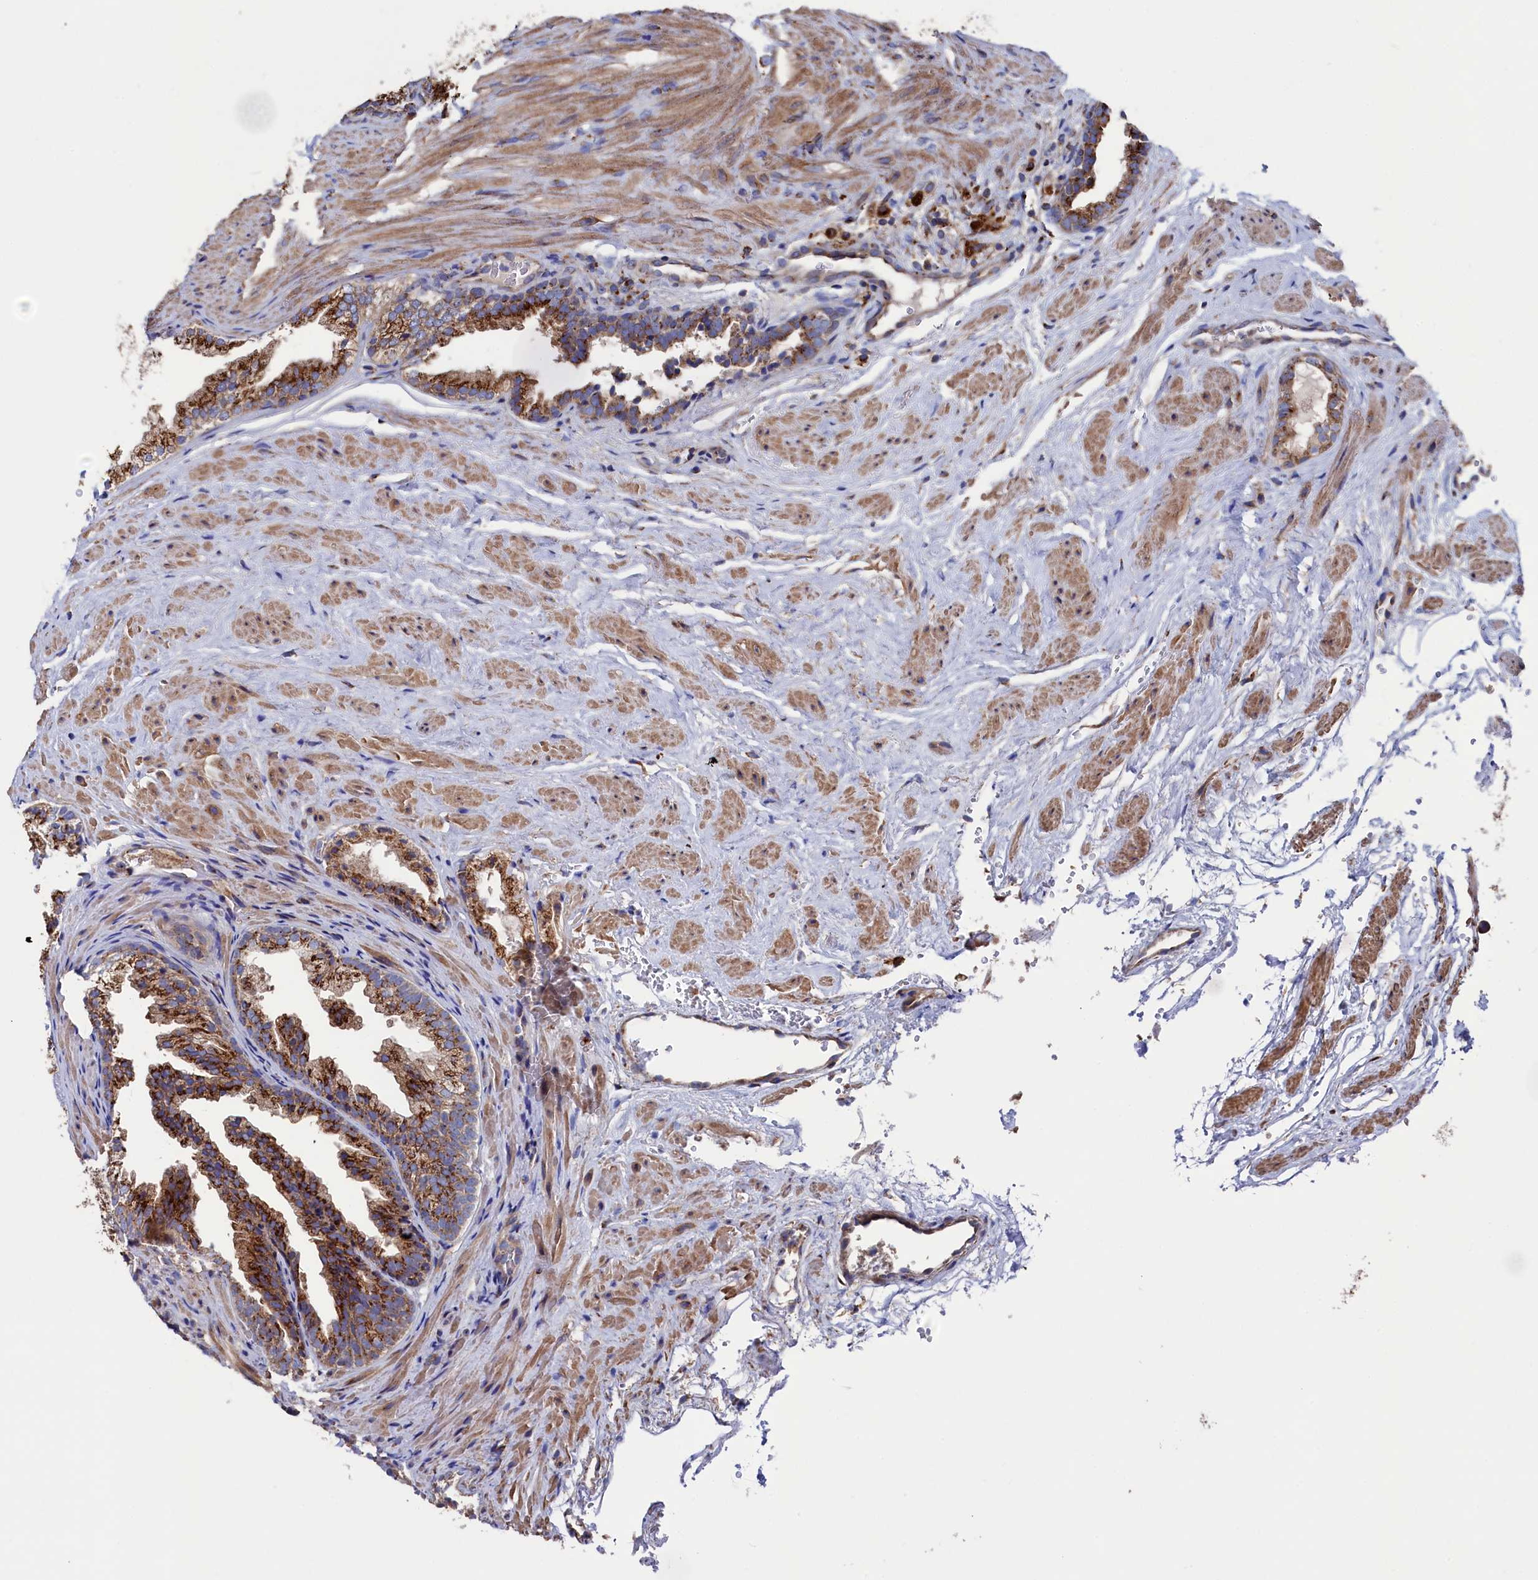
{"staining": {"intensity": "strong", "quantity": ">75%", "location": "cytoplasmic/membranous"}, "tissue": "prostate", "cell_type": "Glandular cells", "image_type": "normal", "snomed": [{"axis": "morphology", "description": "Normal tissue, NOS"}, {"axis": "topography", "description": "Prostate"}], "caption": "DAB immunohistochemical staining of normal human prostate reveals strong cytoplasmic/membranous protein expression in about >75% of glandular cells. (Stains: DAB (3,3'-diaminobenzidine) in brown, nuclei in blue, Microscopy: brightfield microscopy at high magnification).", "gene": "PRRC1", "patient": {"sex": "male", "age": 76}}